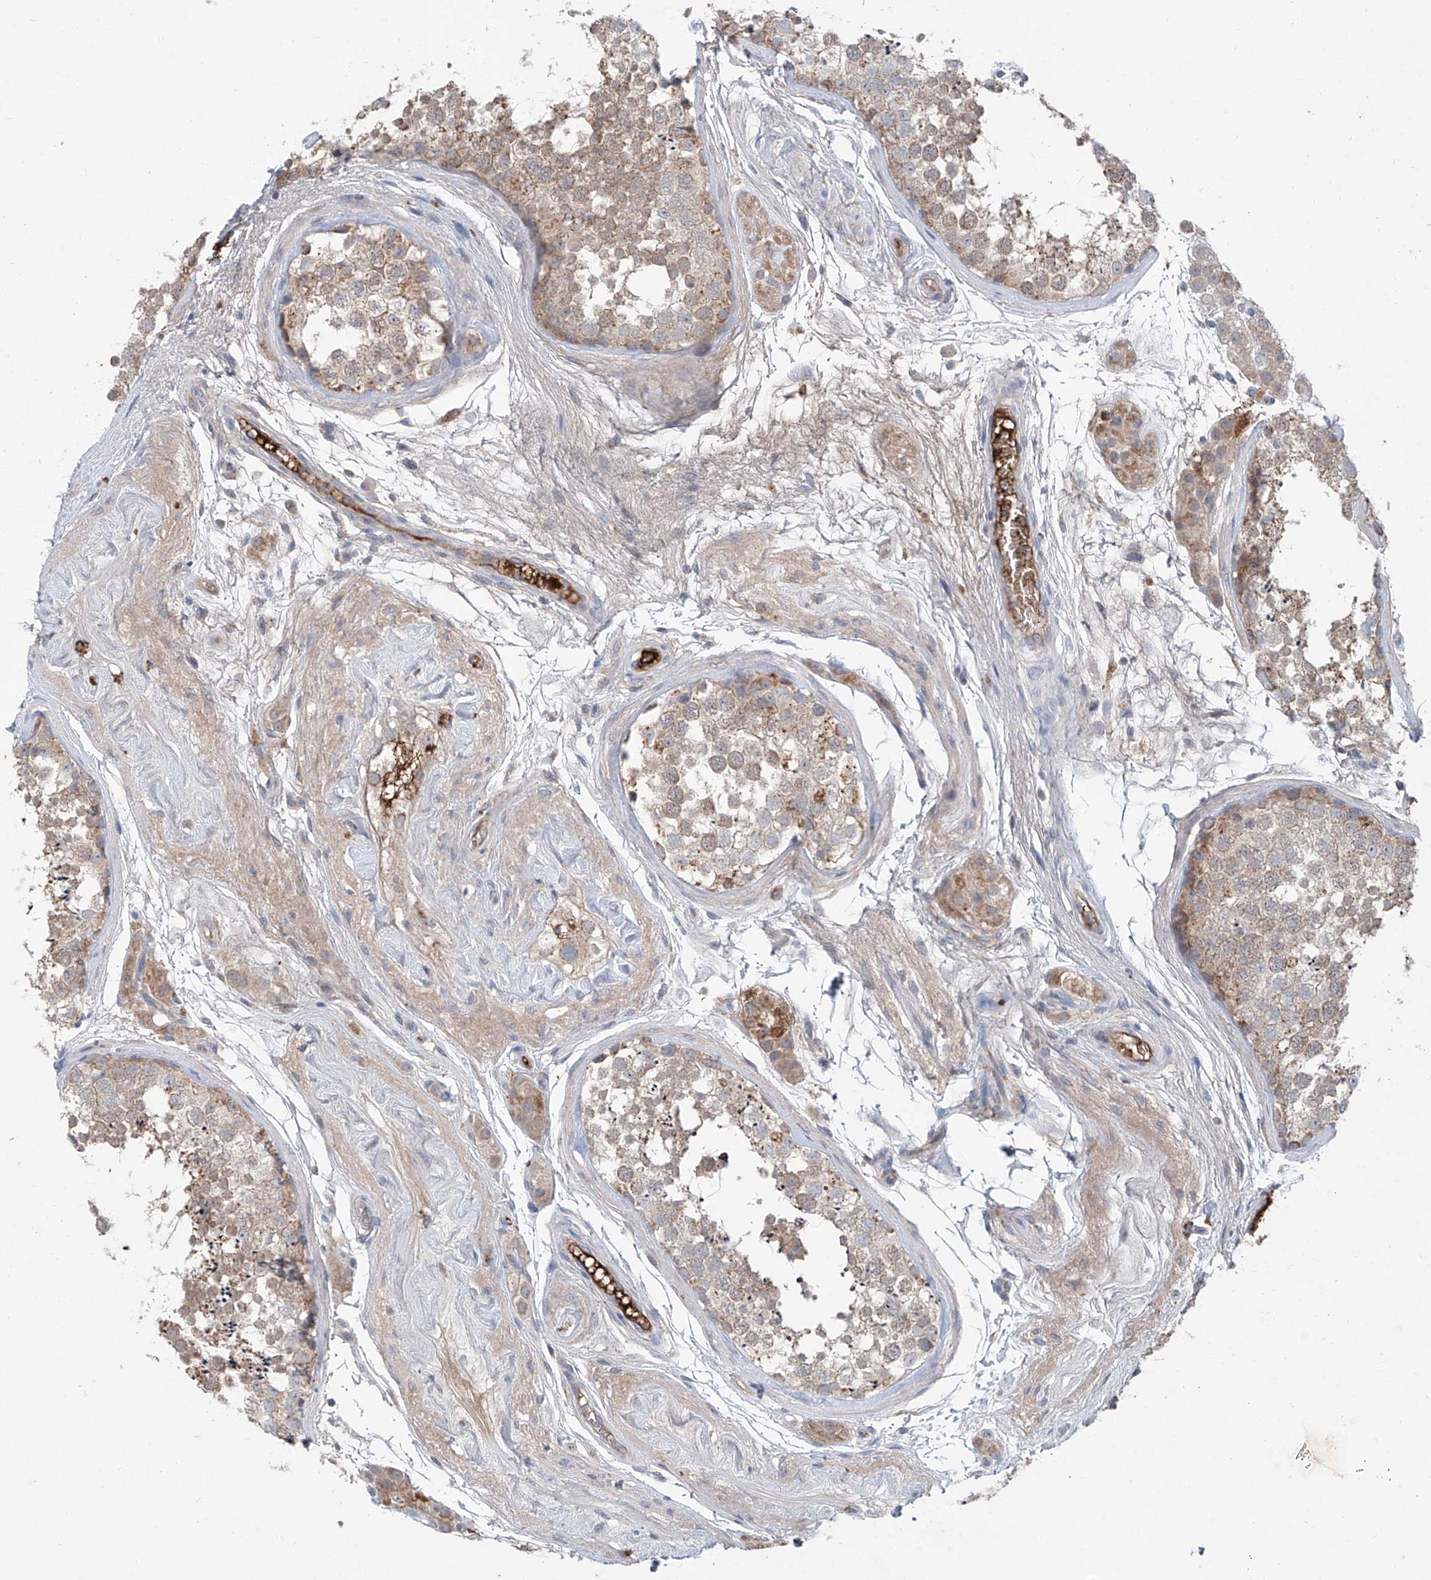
{"staining": {"intensity": "weak", "quantity": "25%-75%", "location": "cytoplasmic/membranous"}, "tissue": "testis", "cell_type": "Cells in seminiferous ducts", "image_type": "normal", "snomed": [{"axis": "morphology", "description": "Normal tissue, NOS"}, {"axis": "topography", "description": "Testis"}], "caption": "The immunohistochemical stain labels weak cytoplasmic/membranous staining in cells in seminiferous ducts of unremarkable testis. The staining was performed using DAB, with brown indicating positive protein expression. Nuclei are stained blue with hematoxylin.", "gene": "SIX4", "patient": {"sex": "male", "age": 56}}